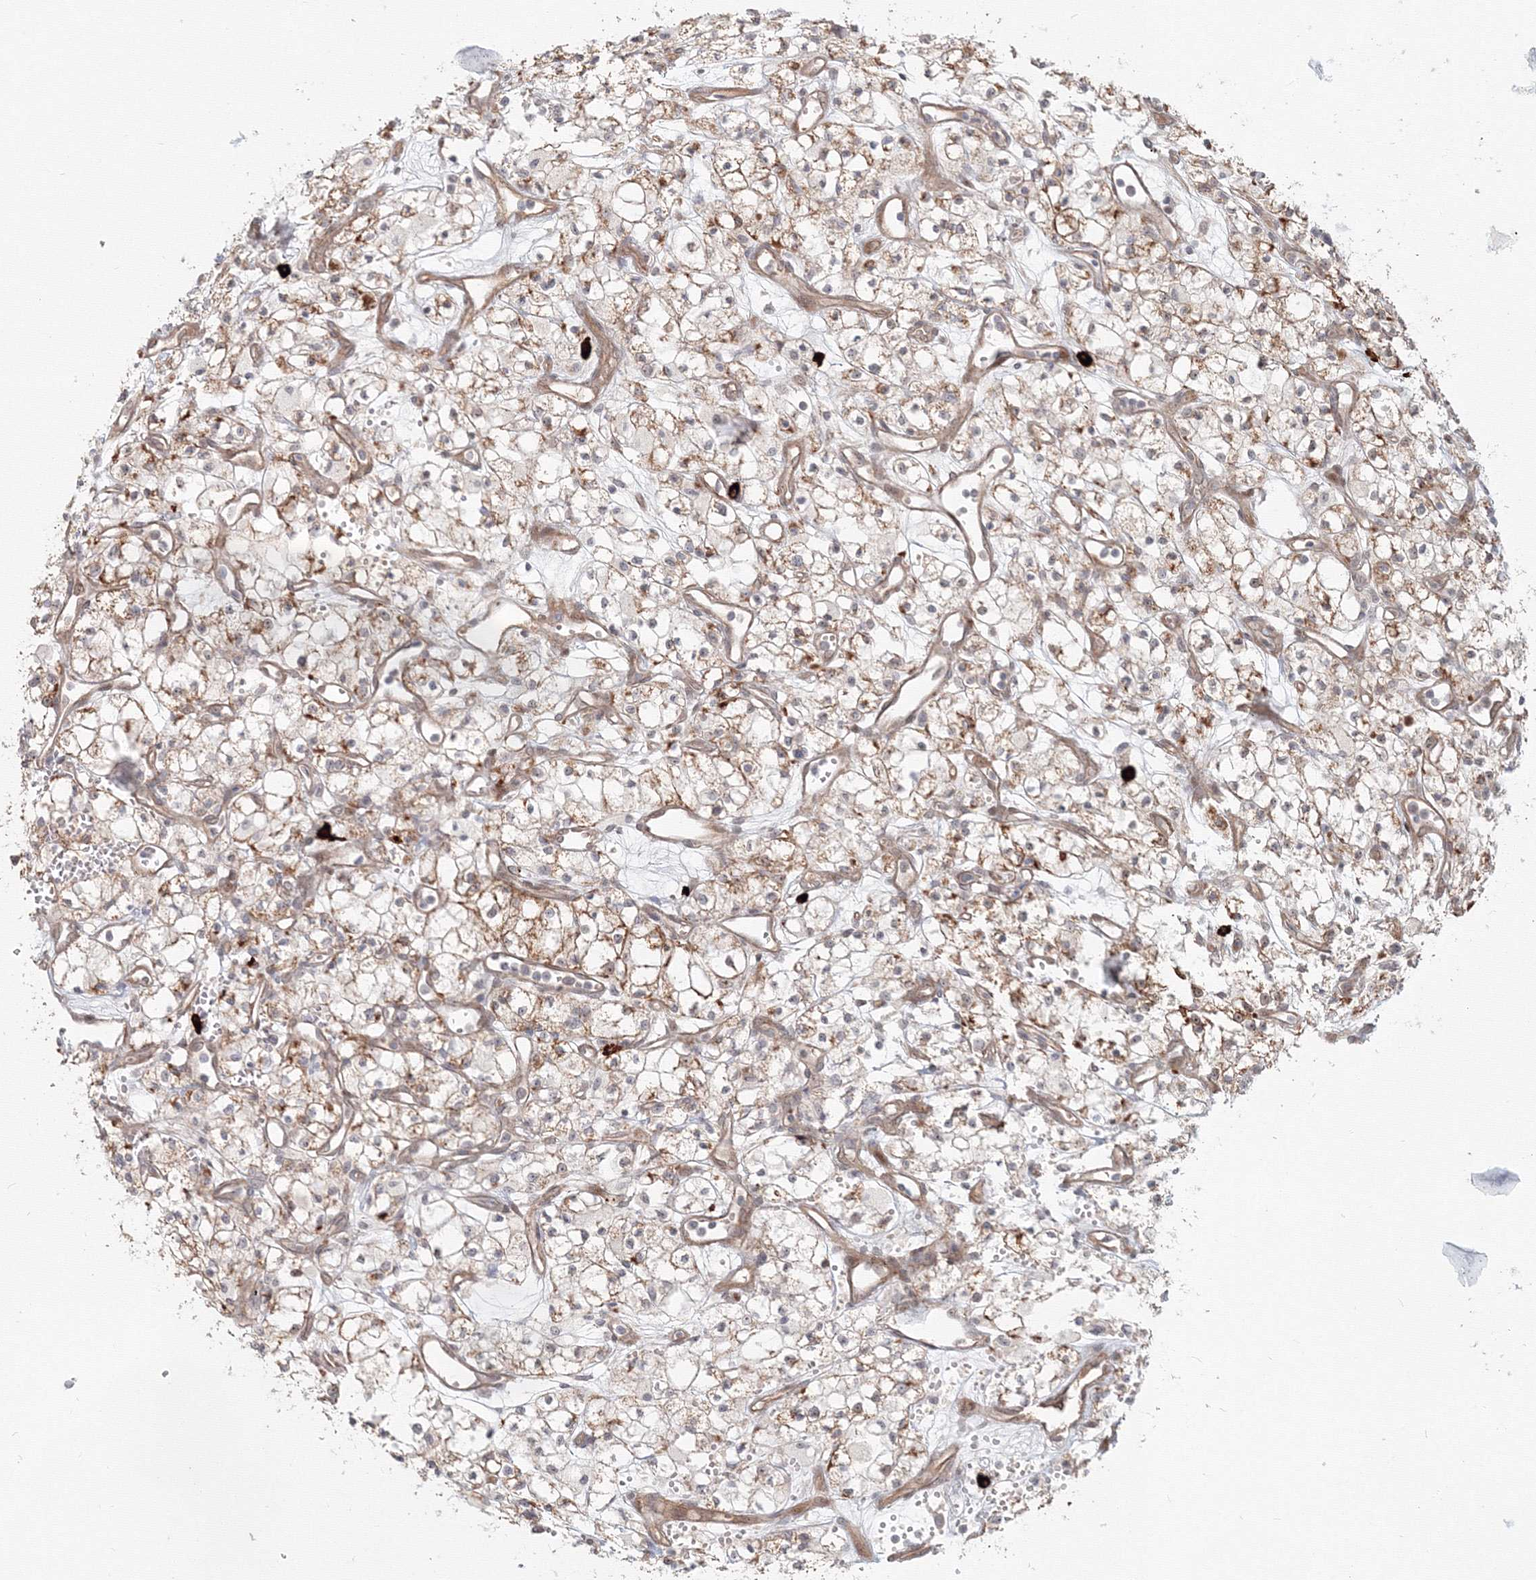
{"staining": {"intensity": "moderate", "quantity": "25%-75%", "location": "cytoplasmic/membranous"}, "tissue": "renal cancer", "cell_type": "Tumor cells", "image_type": "cancer", "snomed": [{"axis": "morphology", "description": "Adenocarcinoma, NOS"}, {"axis": "topography", "description": "Kidney"}], "caption": "Approximately 25%-75% of tumor cells in adenocarcinoma (renal) display moderate cytoplasmic/membranous protein positivity as visualized by brown immunohistochemical staining.", "gene": "SH3PXD2A", "patient": {"sex": "male", "age": 59}}